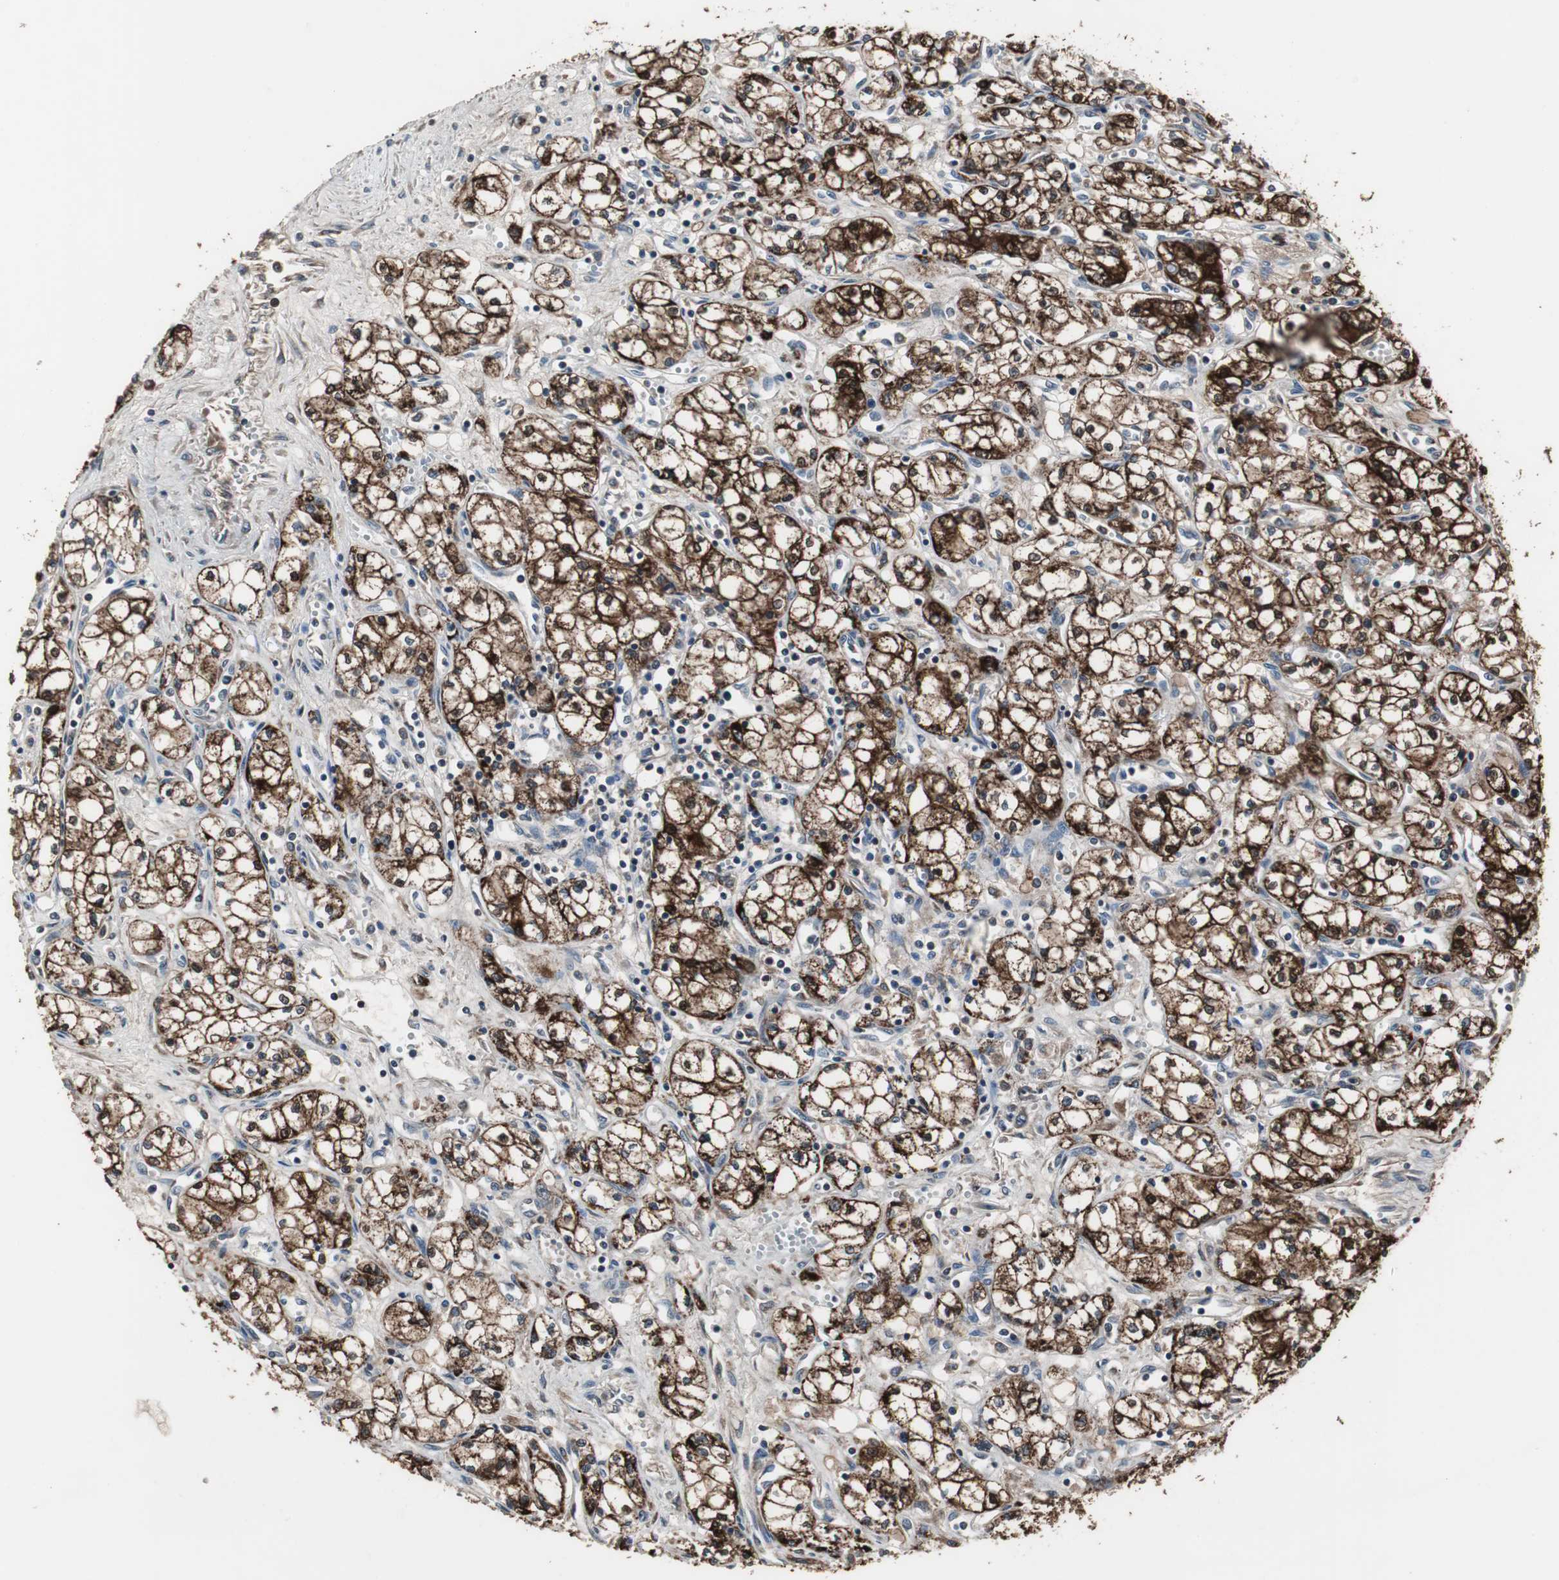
{"staining": {"intensity": "strong", "quantity": ">75%", "location": "cytoplasmic/membranous,nuclear"}, "tissue": "renal cancer", "cell_type": "Tumor cells", "image_type": "cancer", "snomed": [{"axis": "morphology", "description": "Normal tissue, NOS"}, {"axis": "morphology", "description": "Adenocarcinoma, NOS"}, {"axis": "topography", "description": "Kidney"}], "caption": "DAB (3,3'-diaminobenzidine) immunohistochemical staining of human renal cancer displays strong cytoplasmic/membranous and nuclear protein expression in approximately >75% of tumor cells.", "gene": "ZSCAN22", "patient": {"sex": "male", "age": 59}}